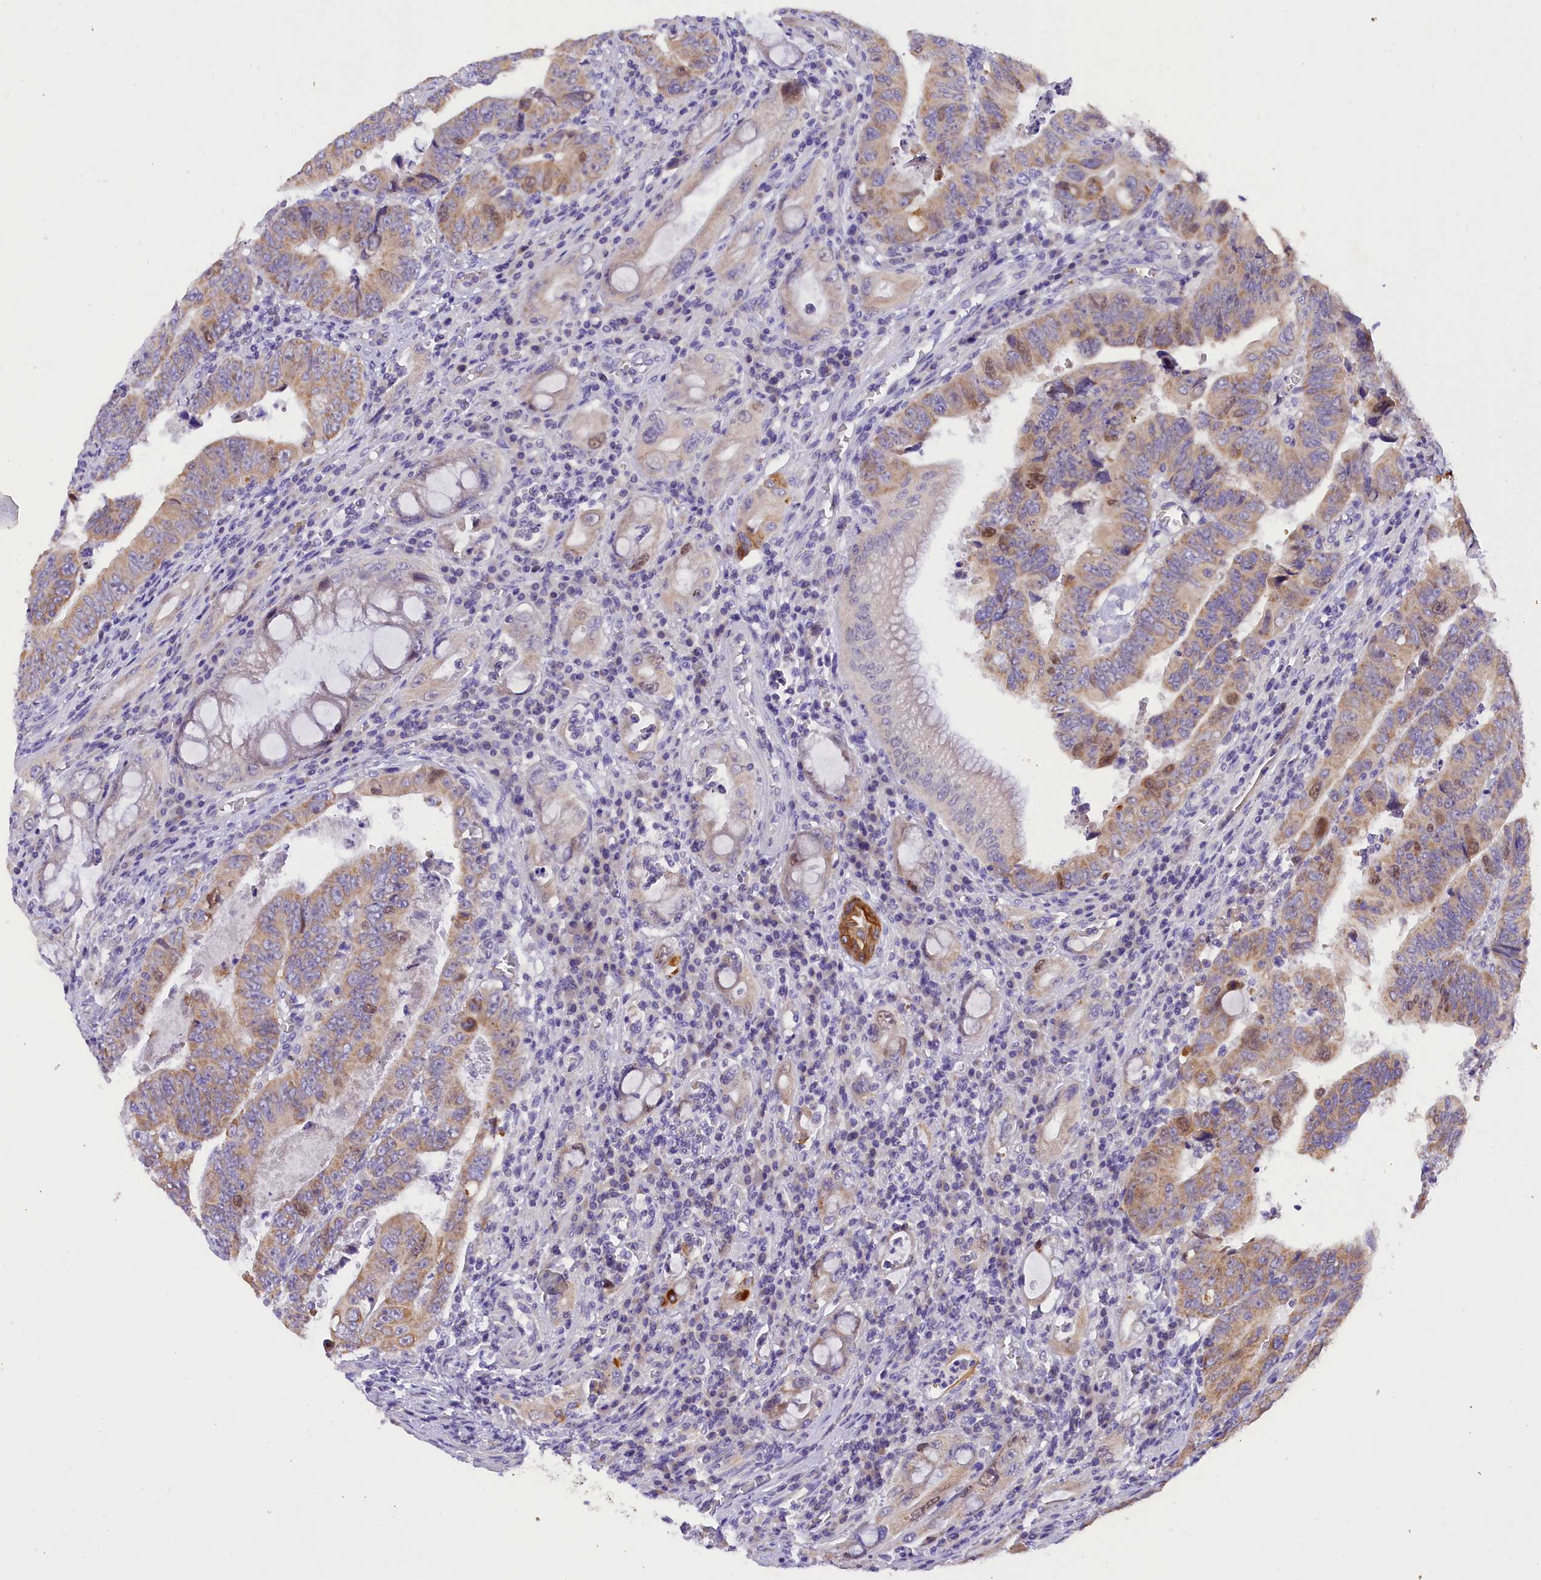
{"staining": {"intensity": "weak", "quantity": ">75%", "location": "cytoplasmic/membranous"}, "tissue": "colorectal cancer", "cell_type": "Tumor cells", "image_type": "cancer", "snomed": [{"axis": "morphology", "description": "Normal tissue, NOS"}, {"axis": "morphology", "description": "Adenocarcinoma, NOS"}, {"axis": "topography", "description": "Rectum"}], "caption": "Protein analysis of colorectal cancer (adenocarcinoma) tissue reveals weak cytoplasmic/membranous expression in approximately >75% of tumor cells. (brown staining indicates protein expression, while blue staining denotes nuclei).", "gene": "PKIA", "patient": {"sex": "female", "age": 65}}